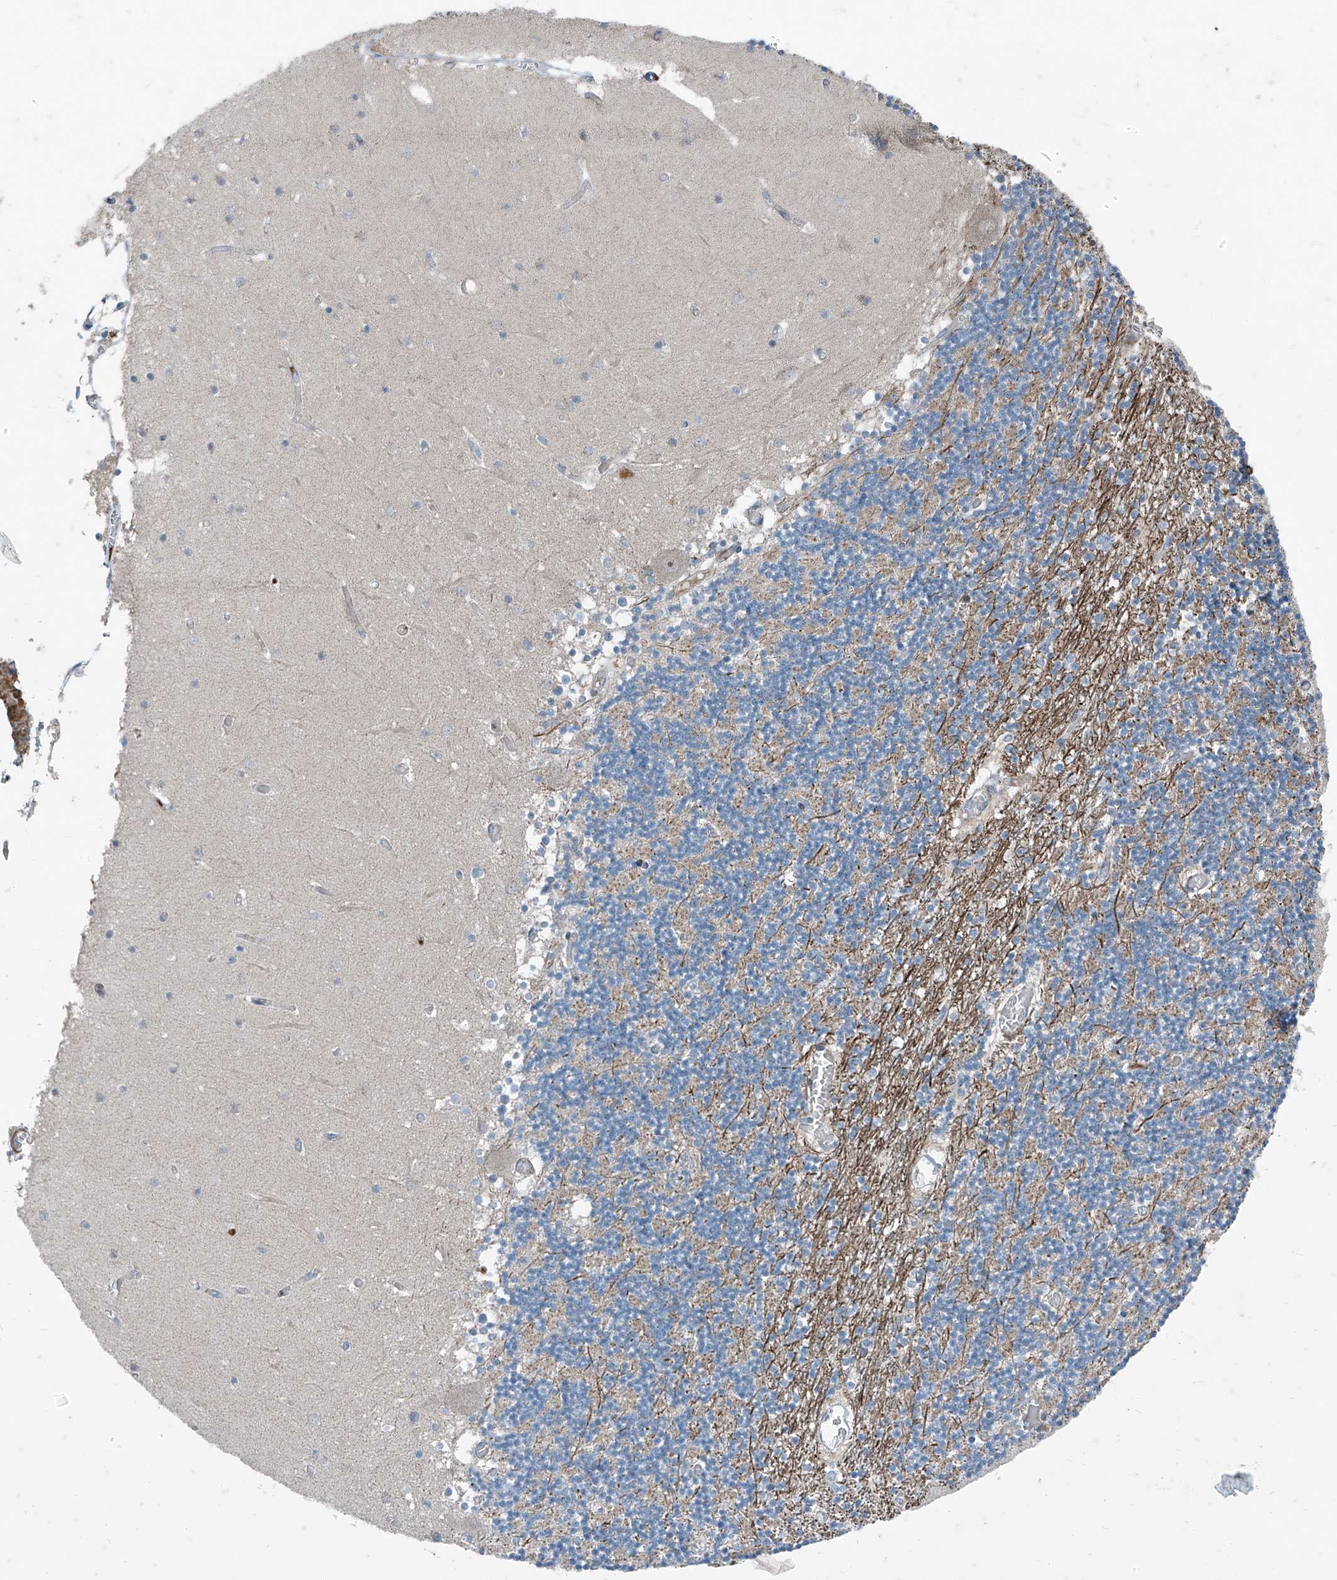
{"staining": {"intensity": "moderate", "quantity": "<25%", "location": "cytoplasmic/membranous"}, "tissue": "cerebellum", "cell_type": "Cells in granular layer", "image_type": "normal", "snomed": [{"axis": "morphology", "description": "Normal tissue, NOS"}, {"axis": "topography", "description": "Cerebellum"}], "caption": "Brown immunohistochemical staining in unremarkable cerebellum displays moderate cytoplasmic/membranous staining in about <25% of cells in granular layer. (brown staining indicates protein expression, while blue staining denotes nuclei).", "gene": "PPCS", "patient": {"sex": "female", "age": 28}}